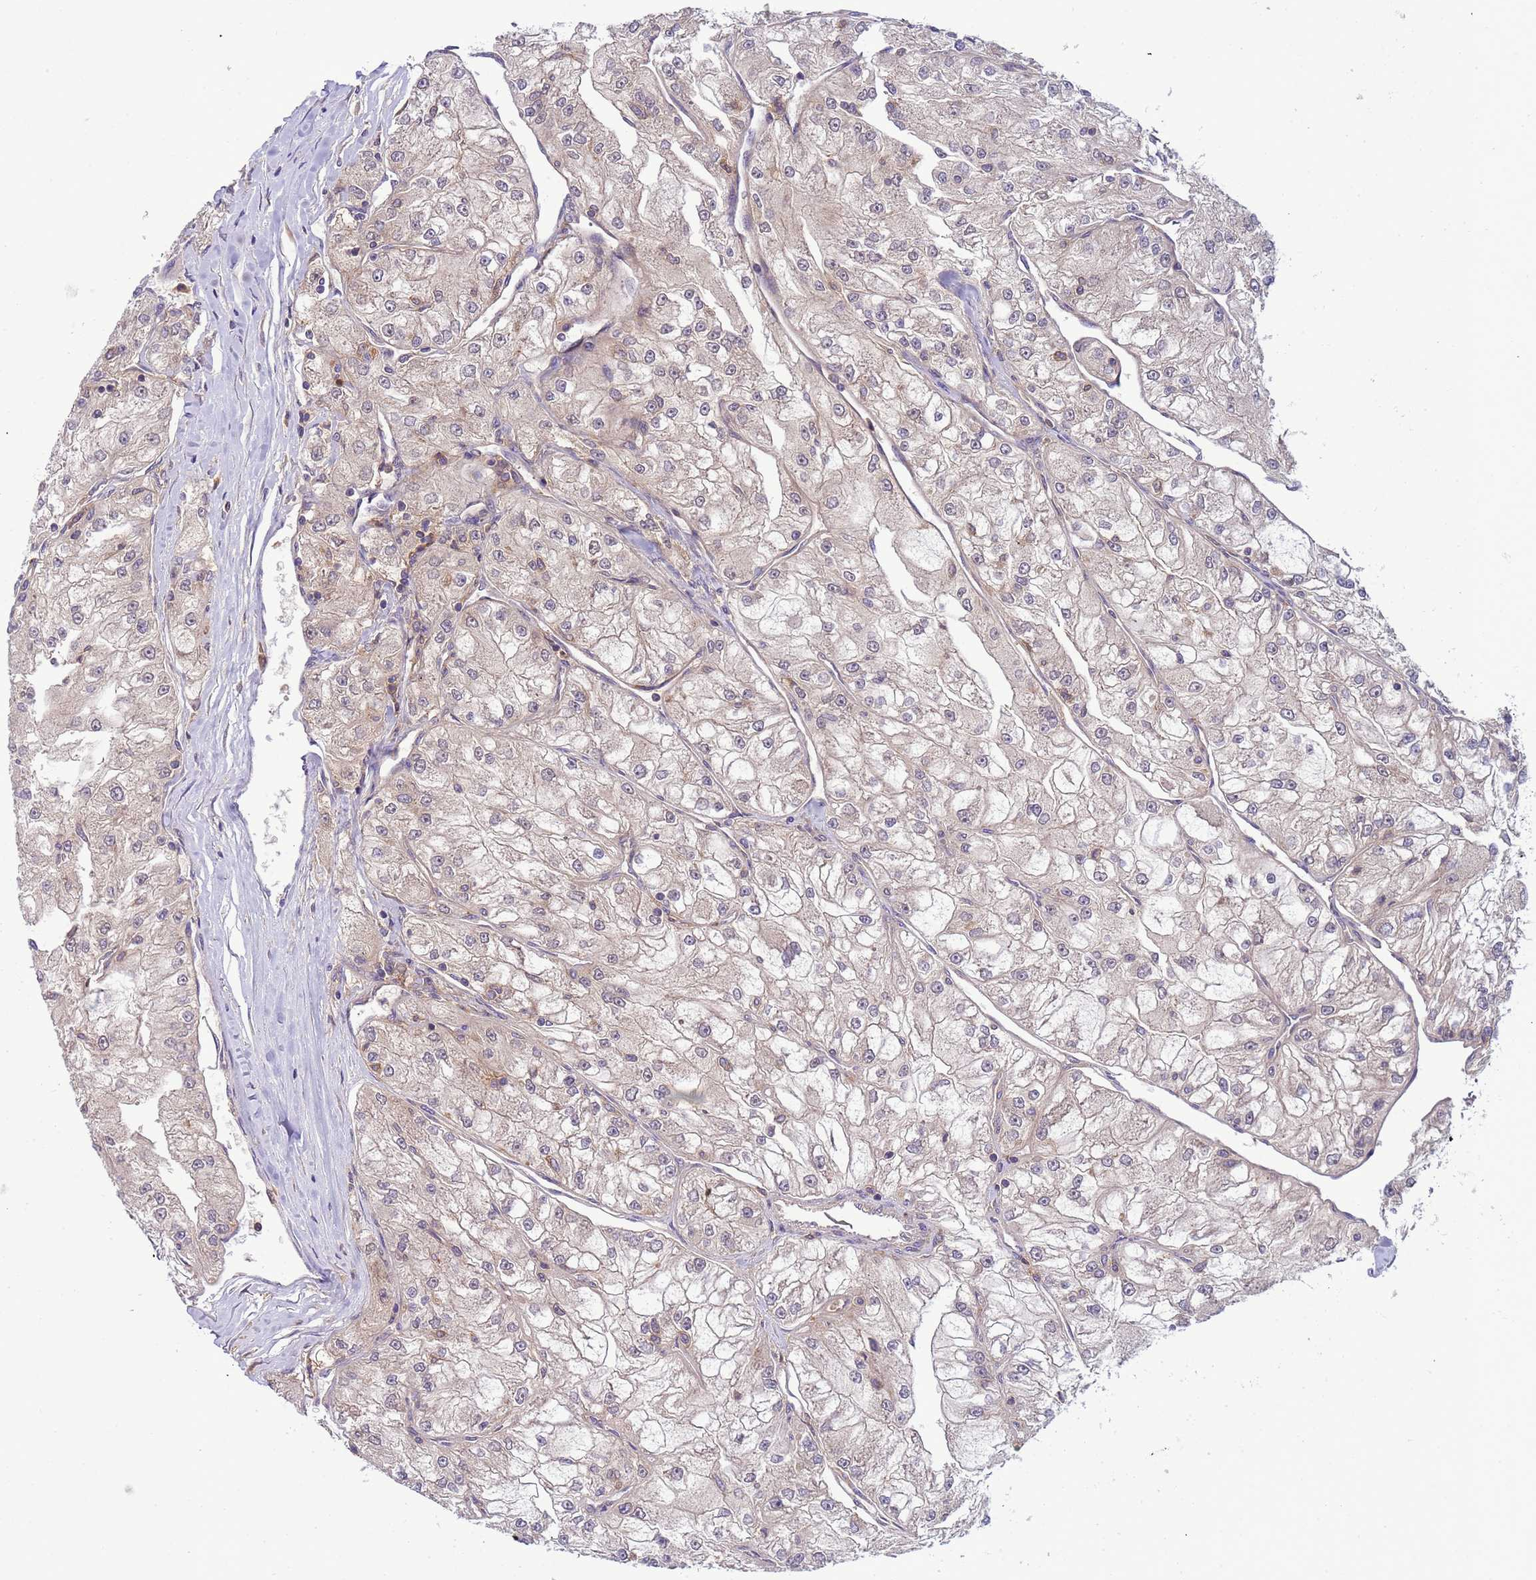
{"staining": {"intensity": "negative", "quantity": "none", "location": "none"}, "tissue": "renal cancer", "cell_type": "Tumor cells", "image_type": "cancer", "snomed": [{"axis": "morphology", "description": "Adenocarcinoma, NOS"}, {"axis": "topography", "description": "Kidney"}], "caption": "There is no significant positivity in tumor cells of renal cancer.", "gene": "CD53", "patient": {"sex": "female", "age": 72}}